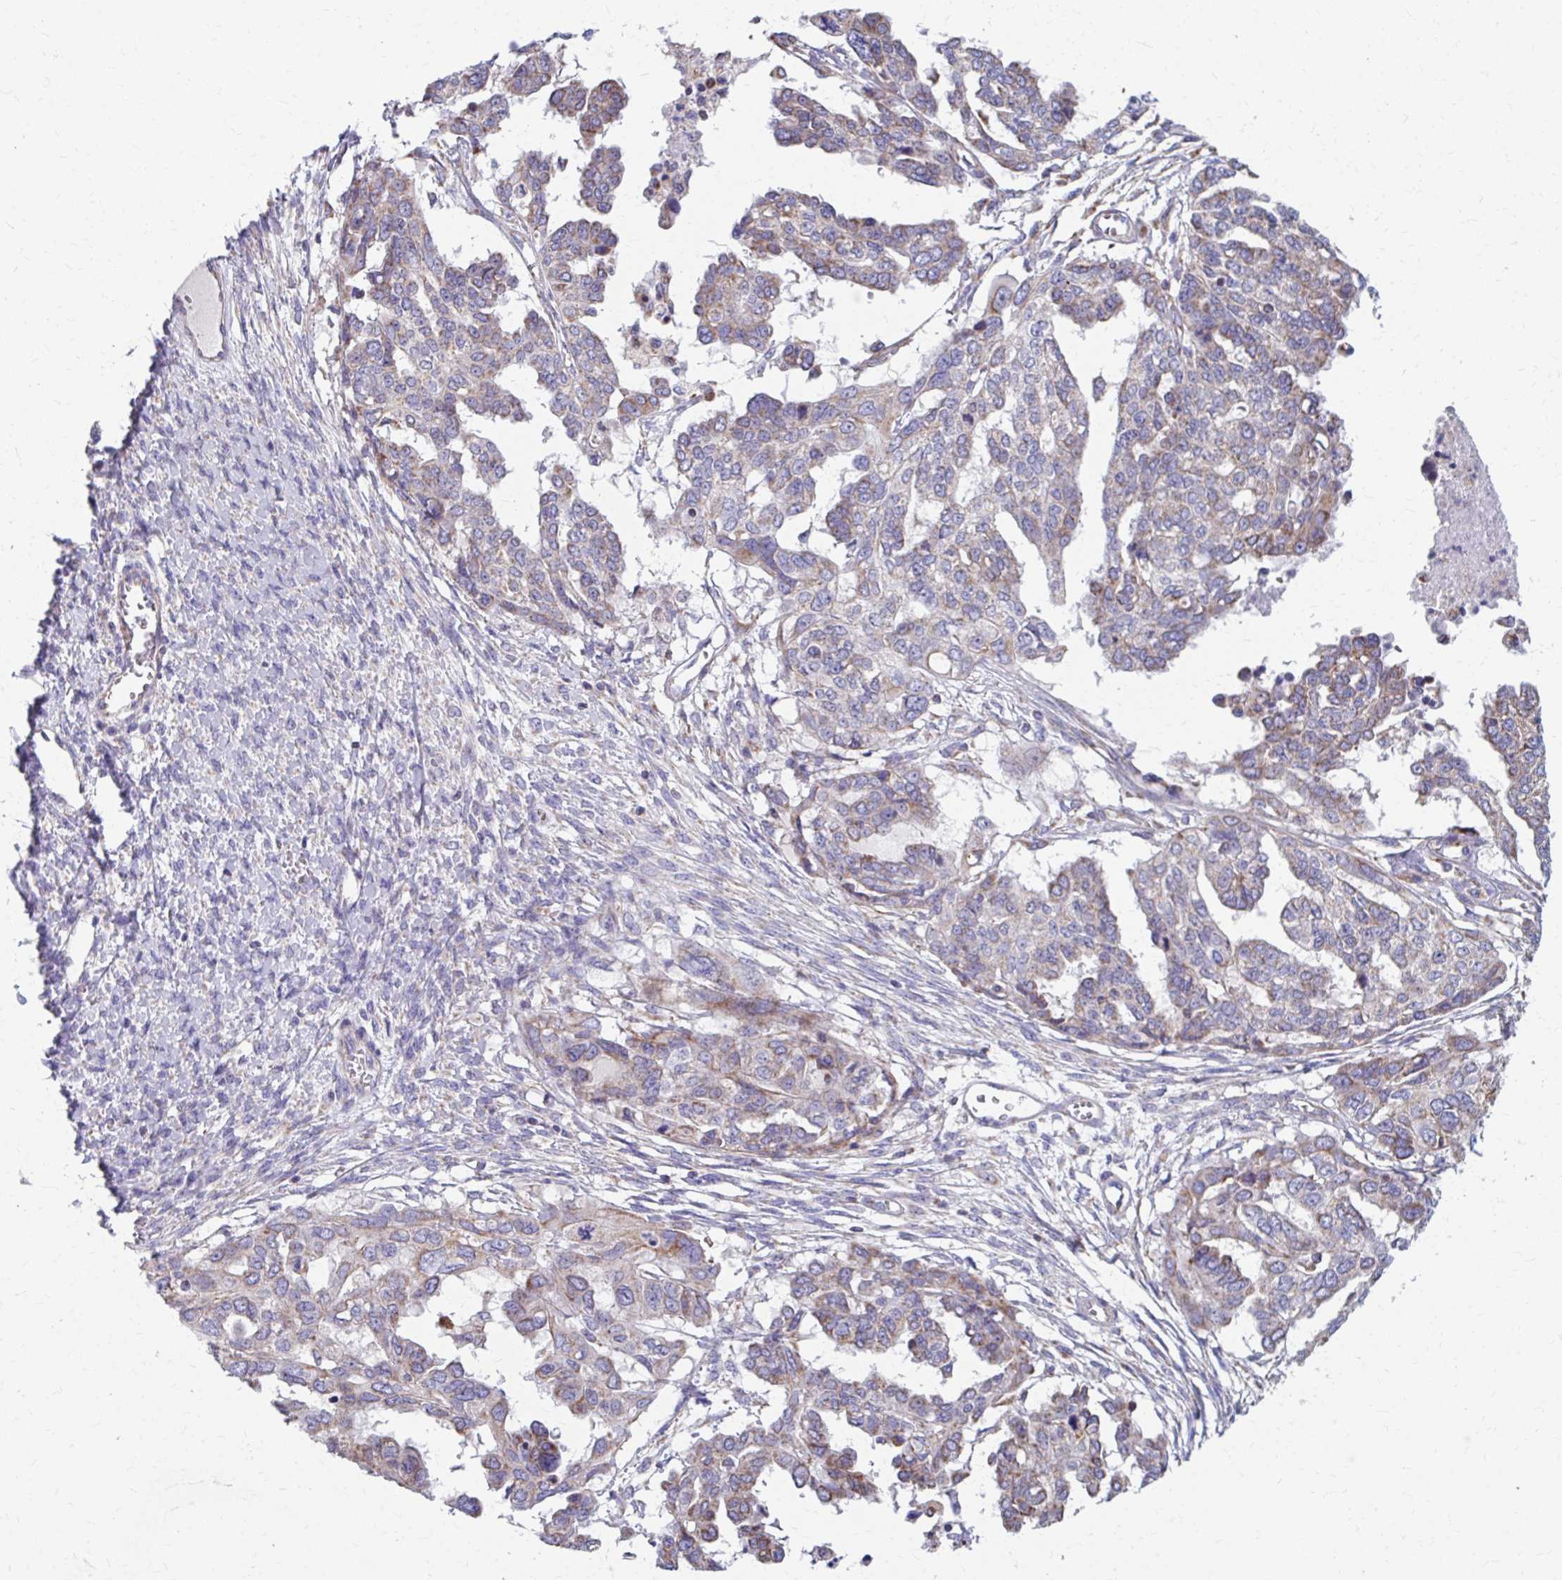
{"staining": {"intensity": "moderate", "quantity": "25%-75%", "location": "cytoplasmic/membranous"}, "tissue": "ovarian cancer", "cell_type": "Tumor cells", "image_type": "cancer", "snomed": [{"axis": "morphology", "description": "Cystadenocarcinoma, serous, NOS"}, {"axis": "topography", "description": "Ovary"}], "caption": "Immunohistochemical staining of serous cystadenocarcinoma (ovarian) shows medium levels of moderate cytoplasmic/membranous staining in about 25%-75% of tumor cells. (Brightfield microscopy of DAB IHC at high magnification).", "gene": "RCC1L", "patient": {"sex": "female", "age": 53}}